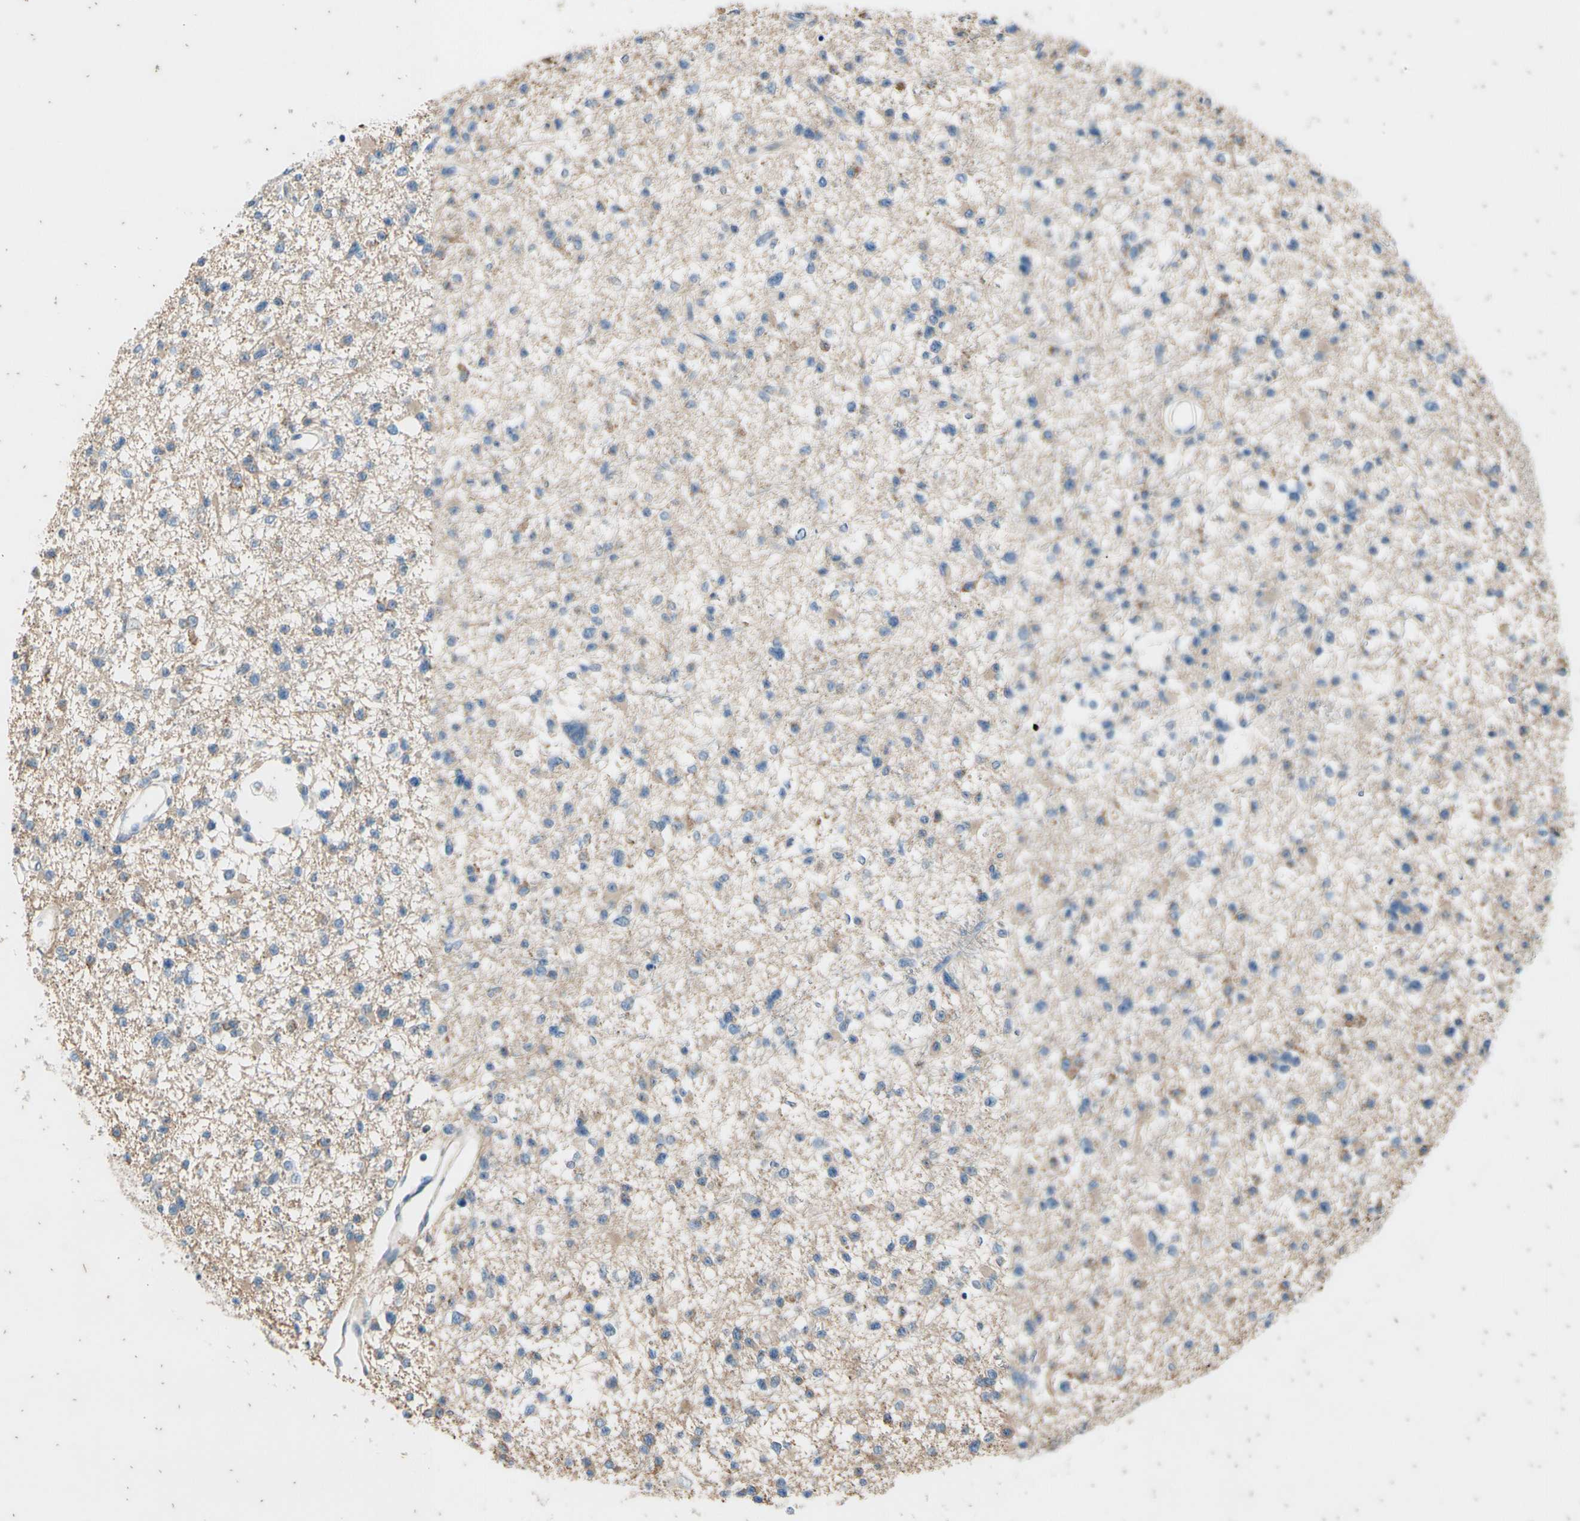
{"staining": {"intensity": "negative", "quantity": "none", "location": "none"}, "tissue": "glioma", "cell_type": "Tumor cells", "image_type": "cancer", "snomed": [{"axis": "morphology", "description": "Glioma, malignant, Low grade"}, {"axis": "topography", "description": "Brain"}], "caption": "Tumor cells show no significant protein staining in low-grade glioma (malignant). (DAB immunohistochemistry, high magnification).", "gene": "TBX21", "patient": {"sex": "female", "age": 22}}